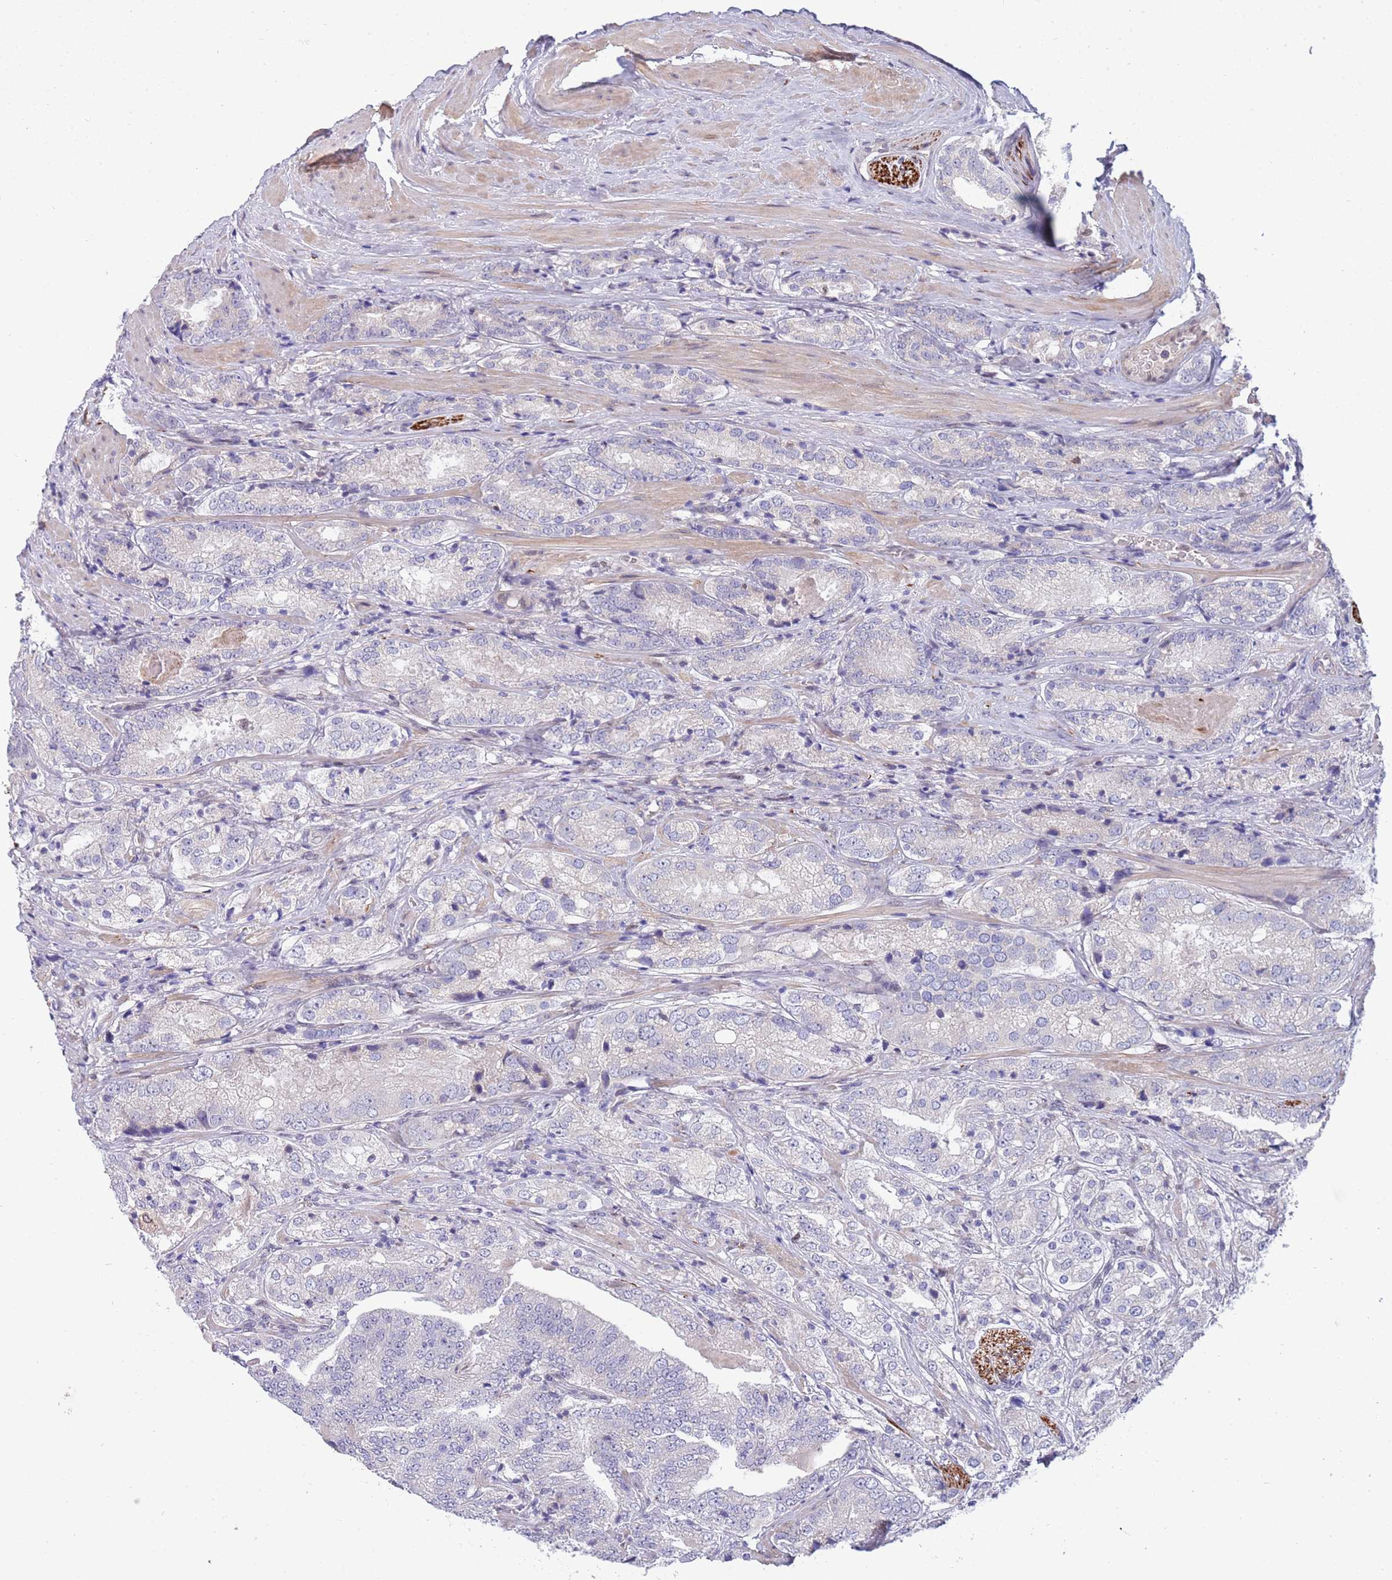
{"staining": {"intensity": "negative", "quantity": "none", "location": "none"}, "tissue": "prostate cancer", "cell_type": "Tumor cells", "image_type": "cancer", "snomed": [{"axis": "morphology", "description": "Adenocarcinoma, High grade"}, {"axis": "topography", "description": "Prostate"}], "caption": "The image shows no significant staining in tumor cells of adenocarcinoma (high-grade) (prostate).", "gene": "NLRP6", "patient": {"sex": "male", "age": 63}}